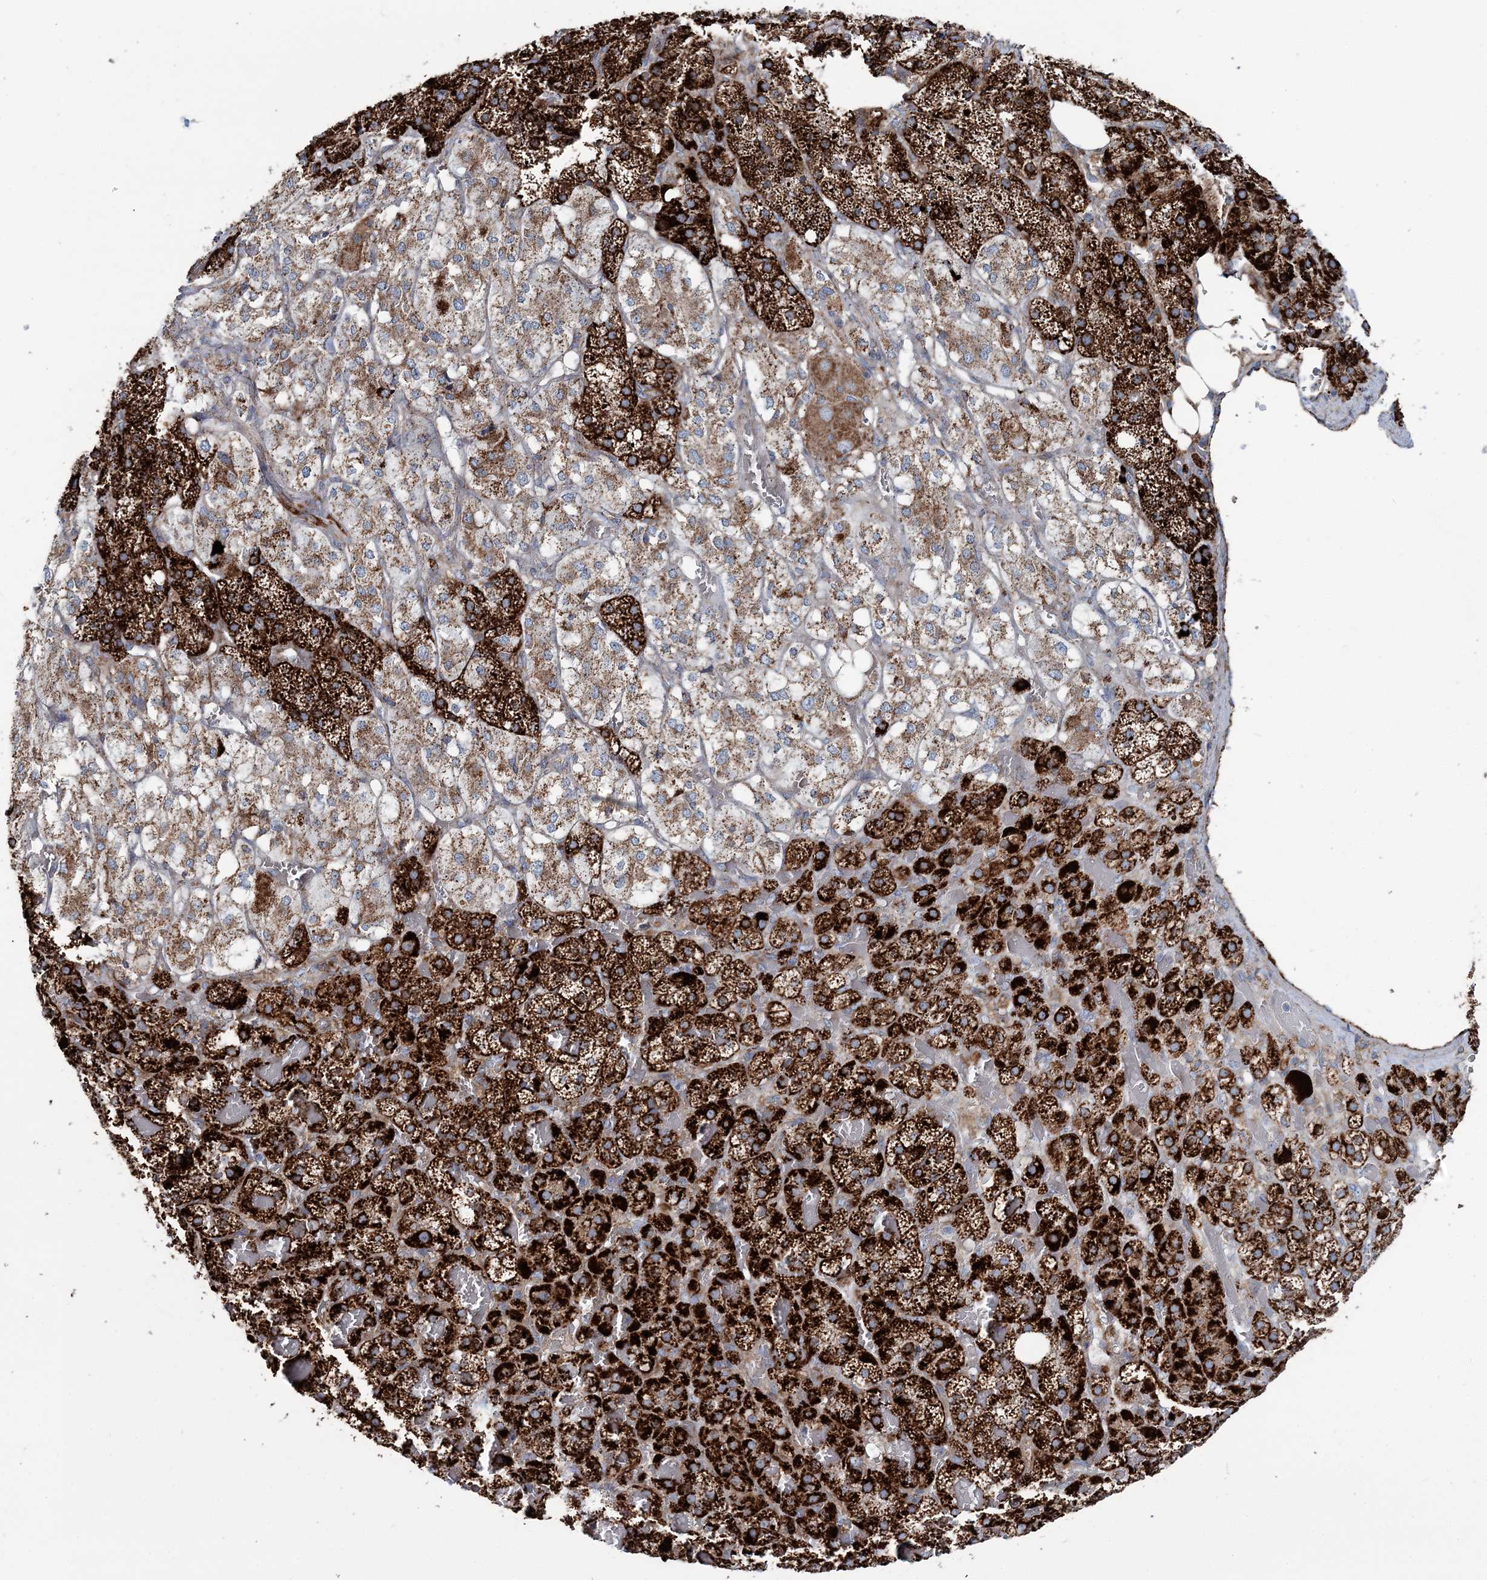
{"staining": {"intensity": "strong", "quantity": ">75%", "location": "cytoplasmic/membranous"}, "tissue": "adrenal gland", "cell_type": "Glandular cells", "image_type": "normal", "snomed": [{"axis": "morphology", "description": "Normal tissue, NOS"}, {"axis": "topography", "description": "Adrenal gland"}], "caption": "Adrenal gland stained for a protein (brown) shows strong cytoplasmic/membranous positive positivity in approximately >75% of glandular cells.", "gene": "ARHGAP6", "patient": {"sex": "female", "age": 59}}